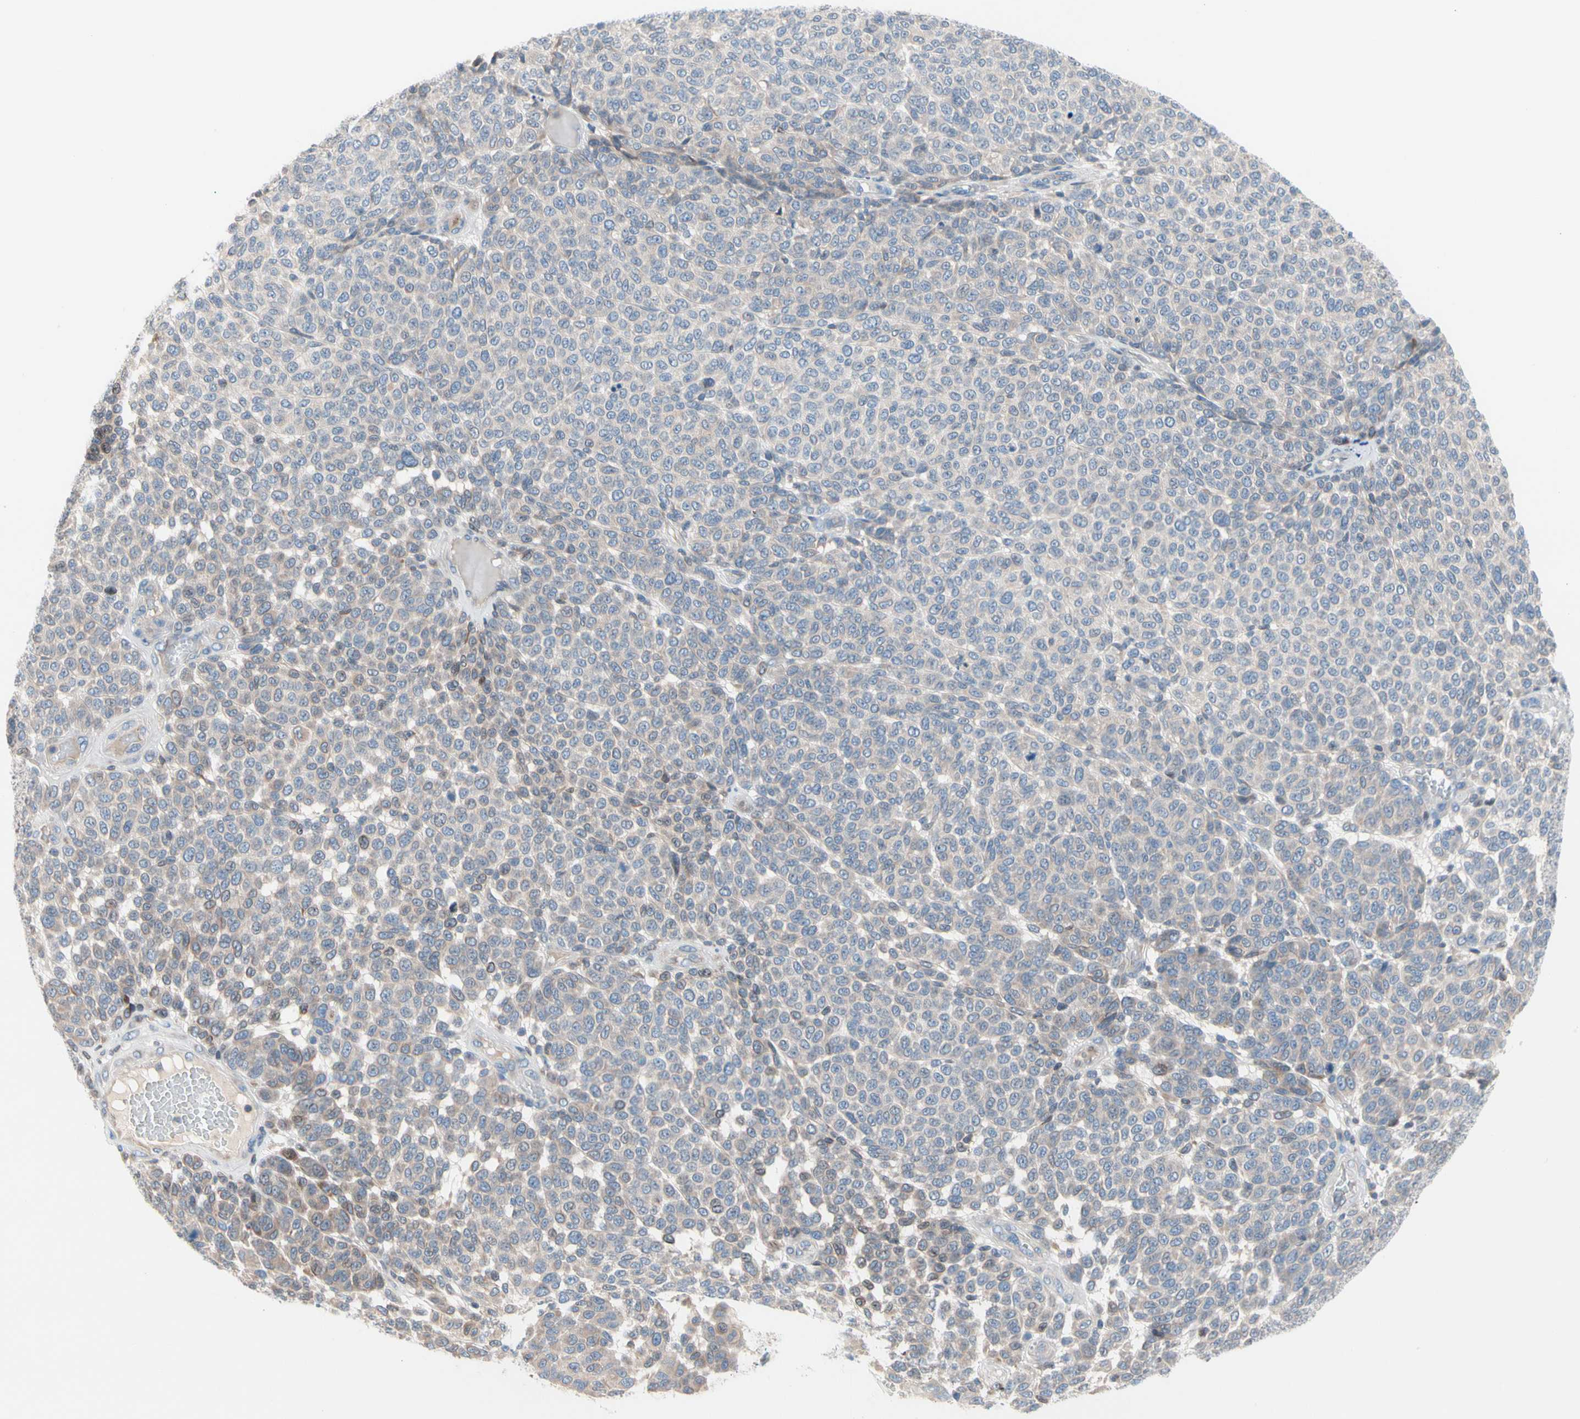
{"staining": {"intensity": "negative", "quantity": "none", "location": "none"}, "tissue": "melanoma", "cell_type": "Tumor cells", "image_type": "cancer", "snomed": [{"axis": "morphology", "description": "Malignant melanoma, NOS"}, {"axis": "topography", "description": "Skin"}], "caption": "The immunohistochemistry (IHC) micrograph has no significant expression in tumor cells of malignant melanoma tissue.", "gene": "MAP3K3", "patient": {"sex": "male", "age": 59}}